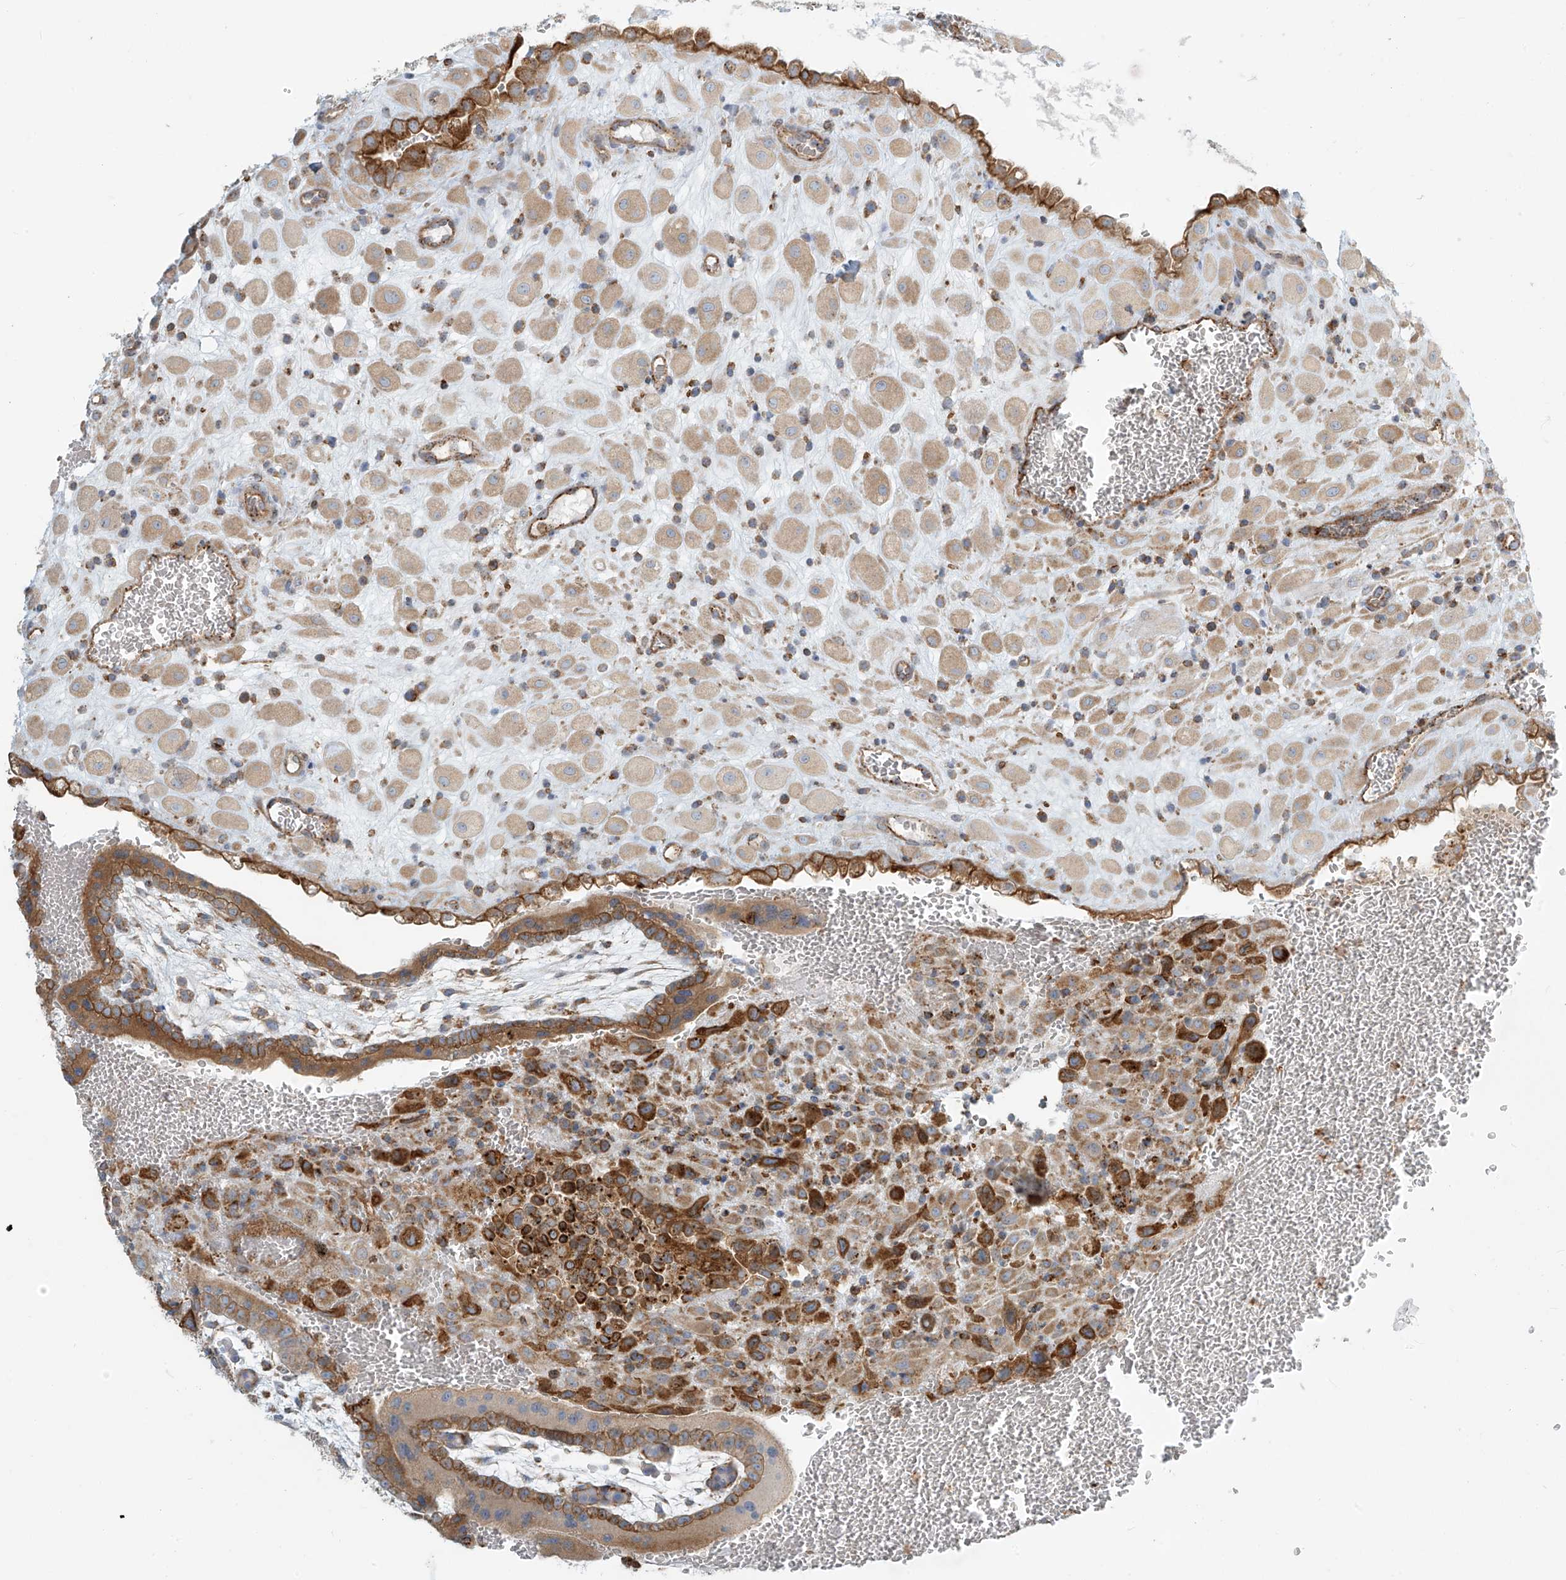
{"staining": {"intensity": "weak", "quantity": ">75%", "location": "cytoplasmic/membranous"}, "tissue": "placenta", "cell_type": "Decidual cells", "image_type": "normal", "snomed": [{"axis": "morphology", "description": "Normal tissue, NOS"}, {"axis": "topography", "description": "Placenta"}], "caption": "IHC micrograph of normal placenta: human placenta stained using IHC displays low levels of weak protein expression localized specifically in the cytoplasmic/membranous of decidual cells, appearing as a cytoplasmic/membranous brown color.", "gene": "LZTS3", "patient": {"sex": "female", "age": 35}}